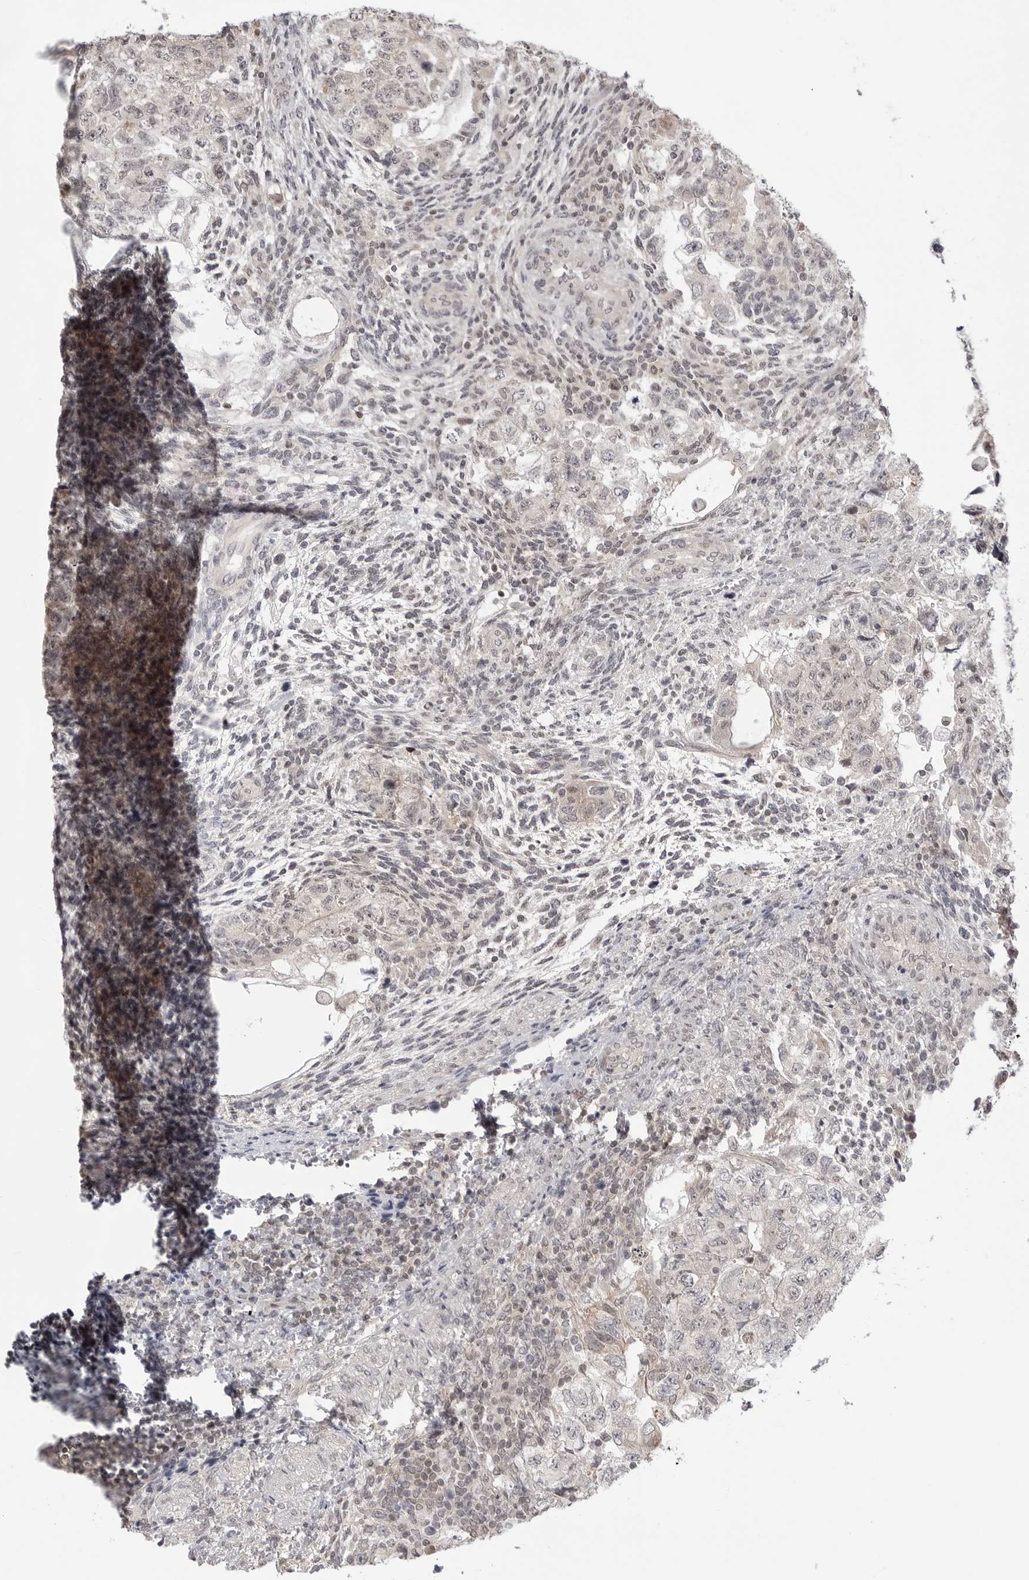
{"staining": {"intensity": "negative", "quantity": "none", "location": "none"}, "tissue": "testis cancer", "cell_type": "Tumor cells", "image_type": "cancer", "snomed": [{"axis": "morphology", "description": "Normal tissue, NOS"}, {"axis": "morphology", "description": "Carcinoma, Embryonal, NOS"}, {"axis": "topography", "description": "Testis"}], "caption": "There is no significant positivity in tumor cells of embryonal carcinoma (testis). (Immunohistochemistry (ihc), brightfield microscopy, high magnification).", "gene": "YWHAG", "patient": {"sex": "male", "age": 36}}